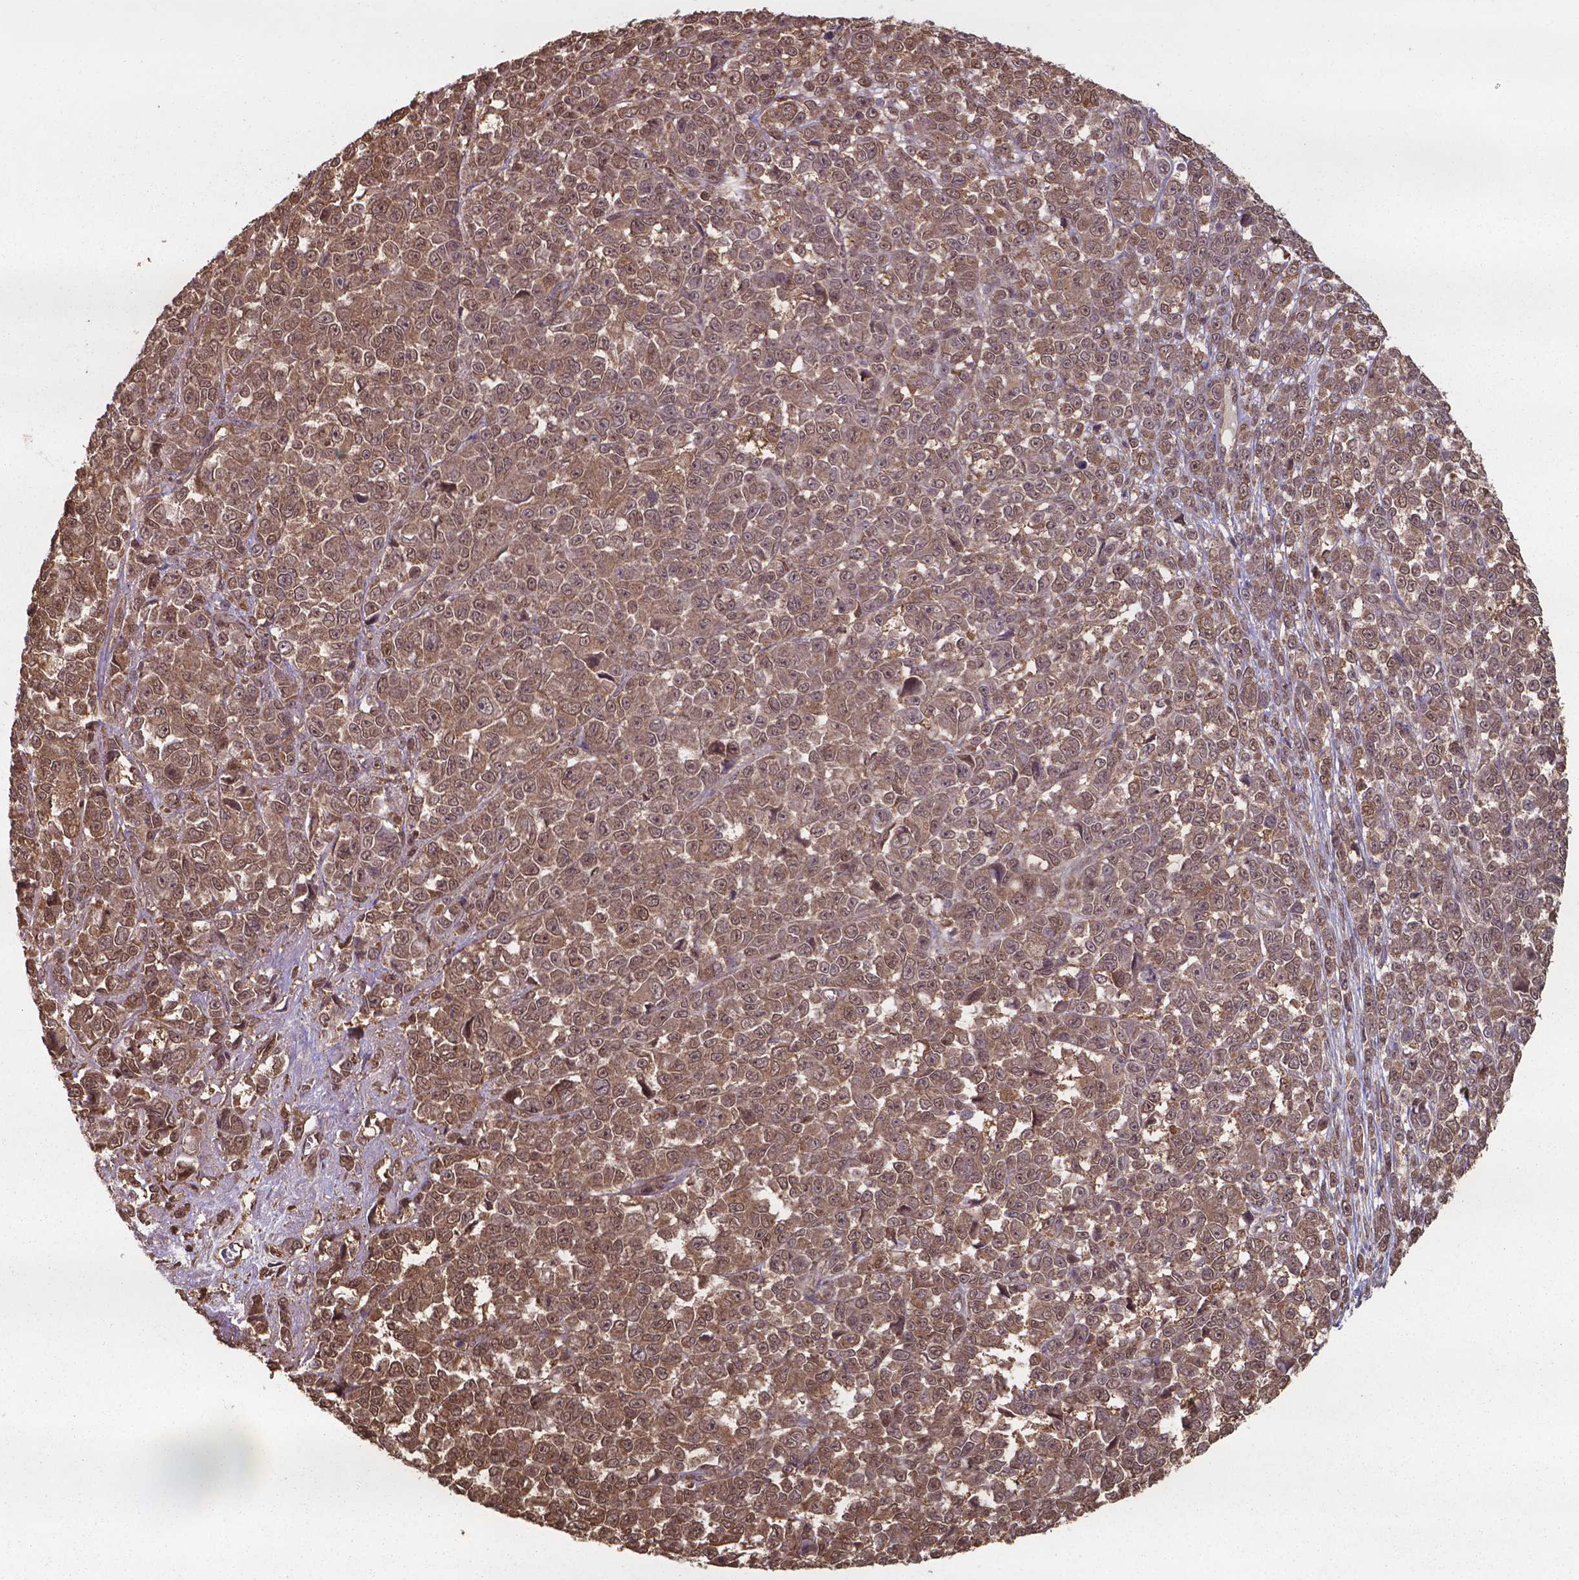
{"staining": {"intensity": "moderate", "quantity": "25%-75%", "location": "cytoplasmic/membranous,nuclear"}, "tissue": "melanoma", "cell_type": "Tumor cells", "image_type": "cancer", "snomed": [{"axis": "morphology", "description": "Malignant melanoma, NOS"}, {"axis": "topography", "description": "Skin"}], "caption": "Immunohistochemistry of malignant melanoma displays medium levels of moderate cytoplasmic/membranous and nuclear staining in about 25%-75% of tumor cells.", "gene": "CHP2", "patient": {"sex": "female", "age": 95}}